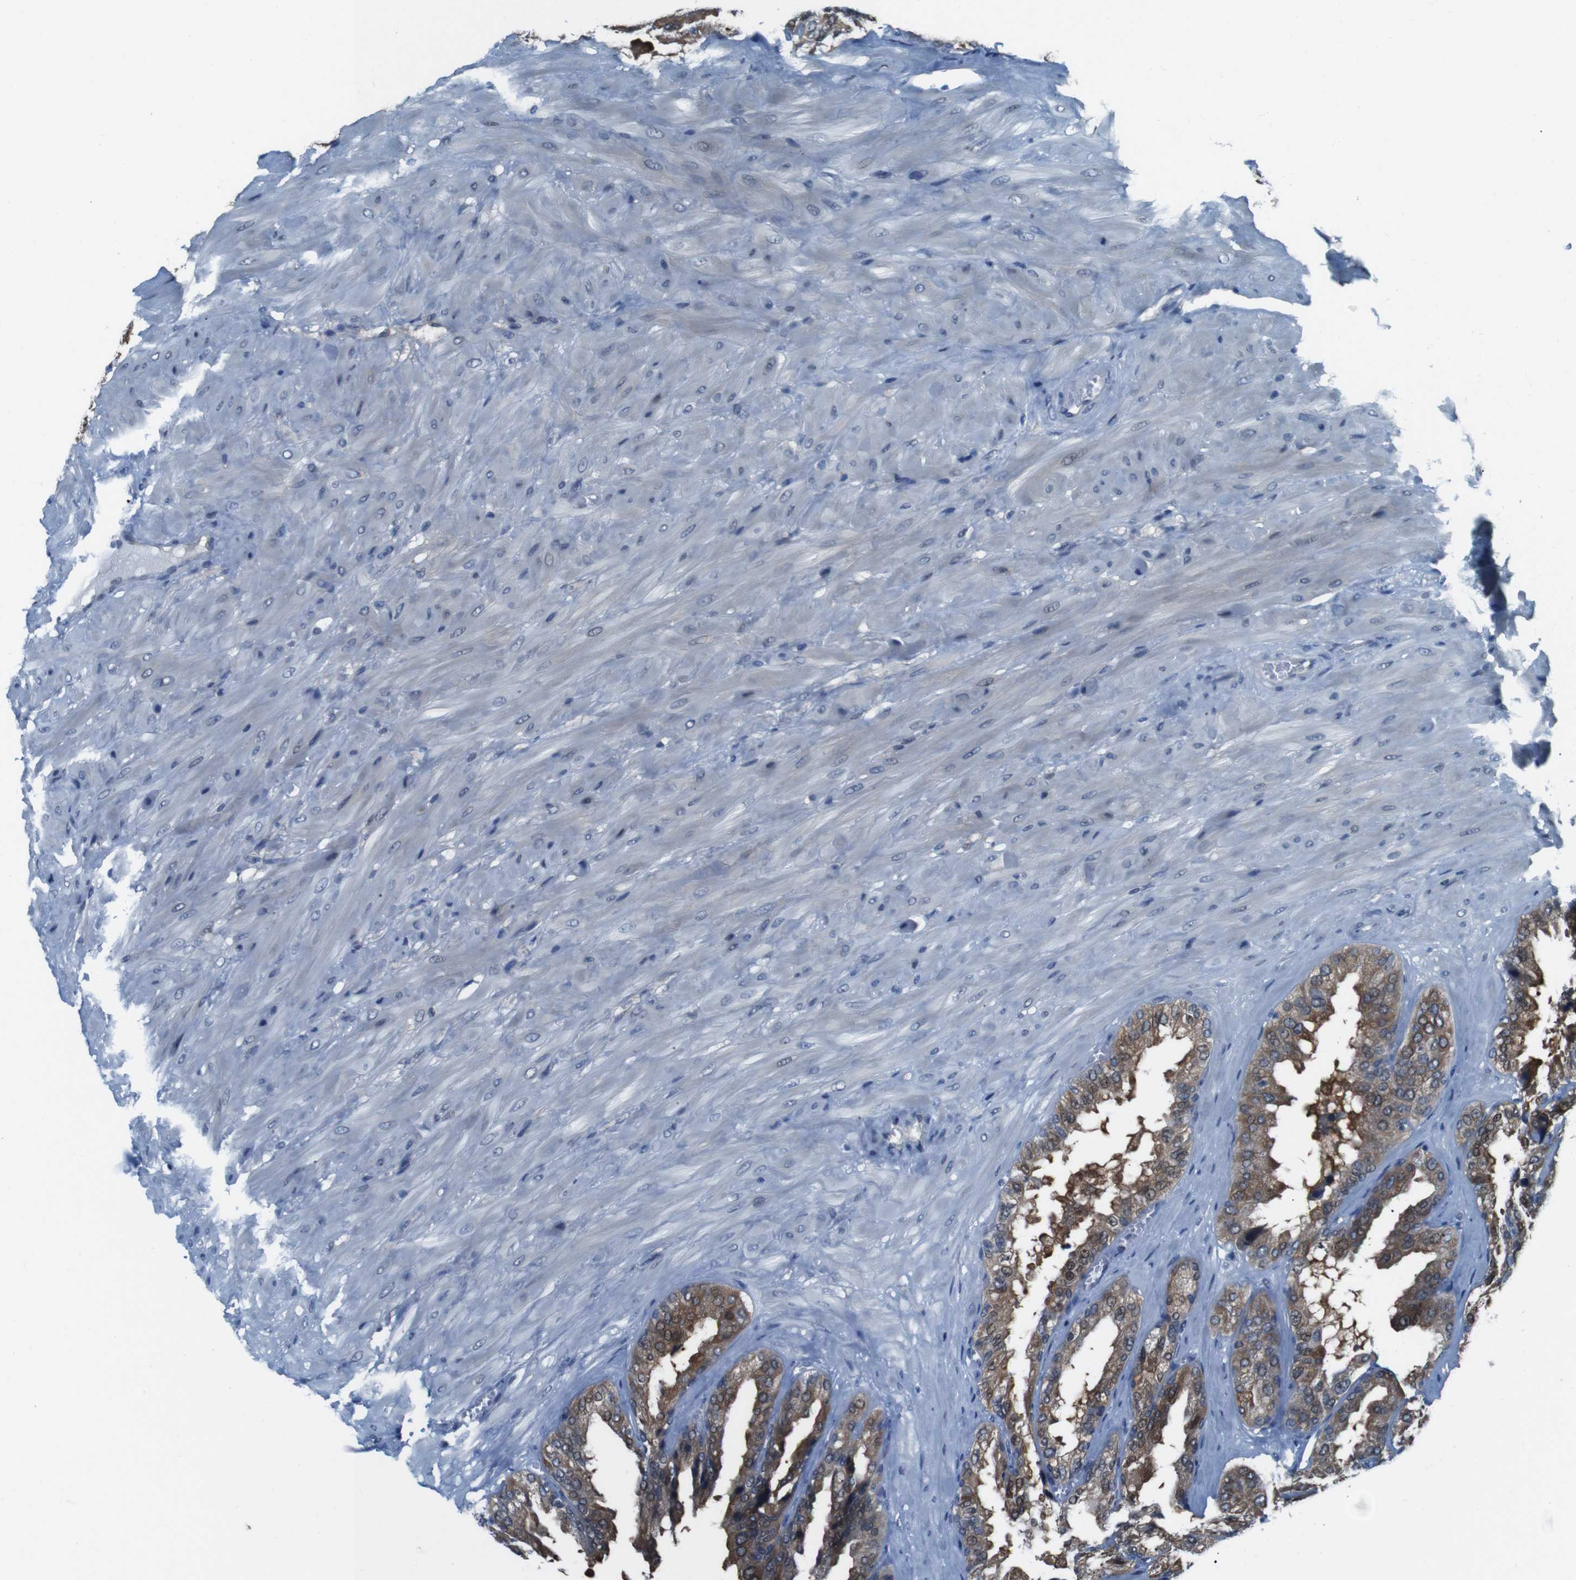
{"staining": {"intensity": "moderate", "quantity": ">75%", "location": "cytoplasmic/membranous"}, "tissue": "seminal vesicle", "cell_type": "Glandular cells", "image_type": "normal", "snomed": [{"axis": "morphology", "description": "Normal tissue, NOS"}, {"axis": "topography", "description": "Prostate"}, {"axis": "topography", "description": "Seminal veicle"}], "caption": "Protein expression analysis of normal human seminal vesicle reveals moderate cytoplasmic/membranous positivity in about >75% of glandular cells.", "gene": "LRP5", "patient": {"sex": "male", "age": 51}}